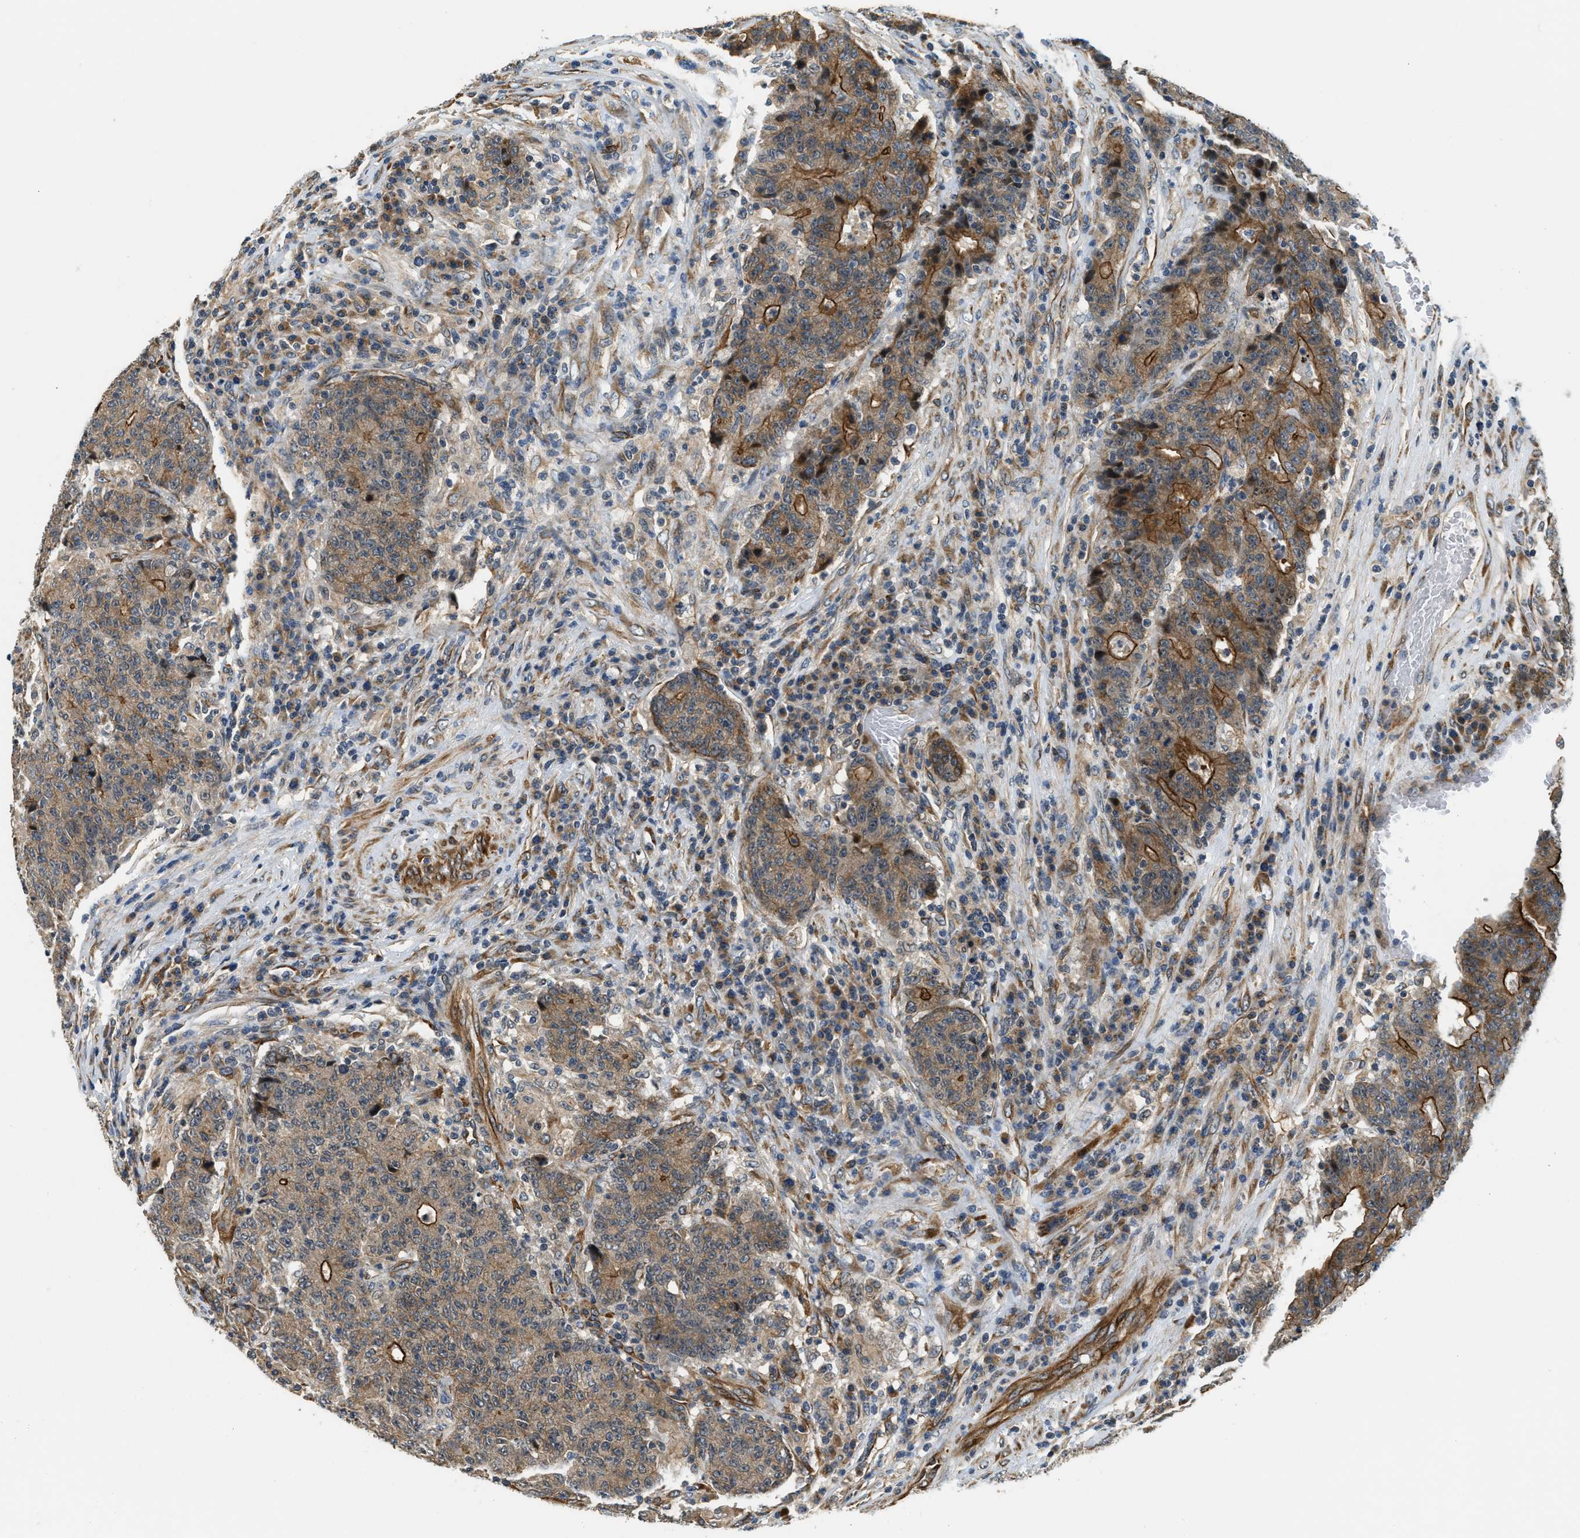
{"staining": {"intensity": "moderate", "quantity": ">75%", "location": "cytoplasmic/membranous"}, "tissue": "colorectal cancer", "cell_type": "Tumor cells", "image_type": "cancer", "snomed": [{"axis": "morphology", "description": "Normal tissue, NOS"}, {"axis": "morphology", "description": "Adenocarcinoma, NOS"}, {"axis": "topography", "description": "Colon"}], "caption": "A brown stain shows moderate cytoplasmic/membranous staining of a protein in colorectal cancer tumor cells. (DAB (3,3'-diaminobenzidine) = brown stain, brightfield microscopy at high magnification).", "gene": "ALOX12", "patient": {"sex": "female", "age": 75}}